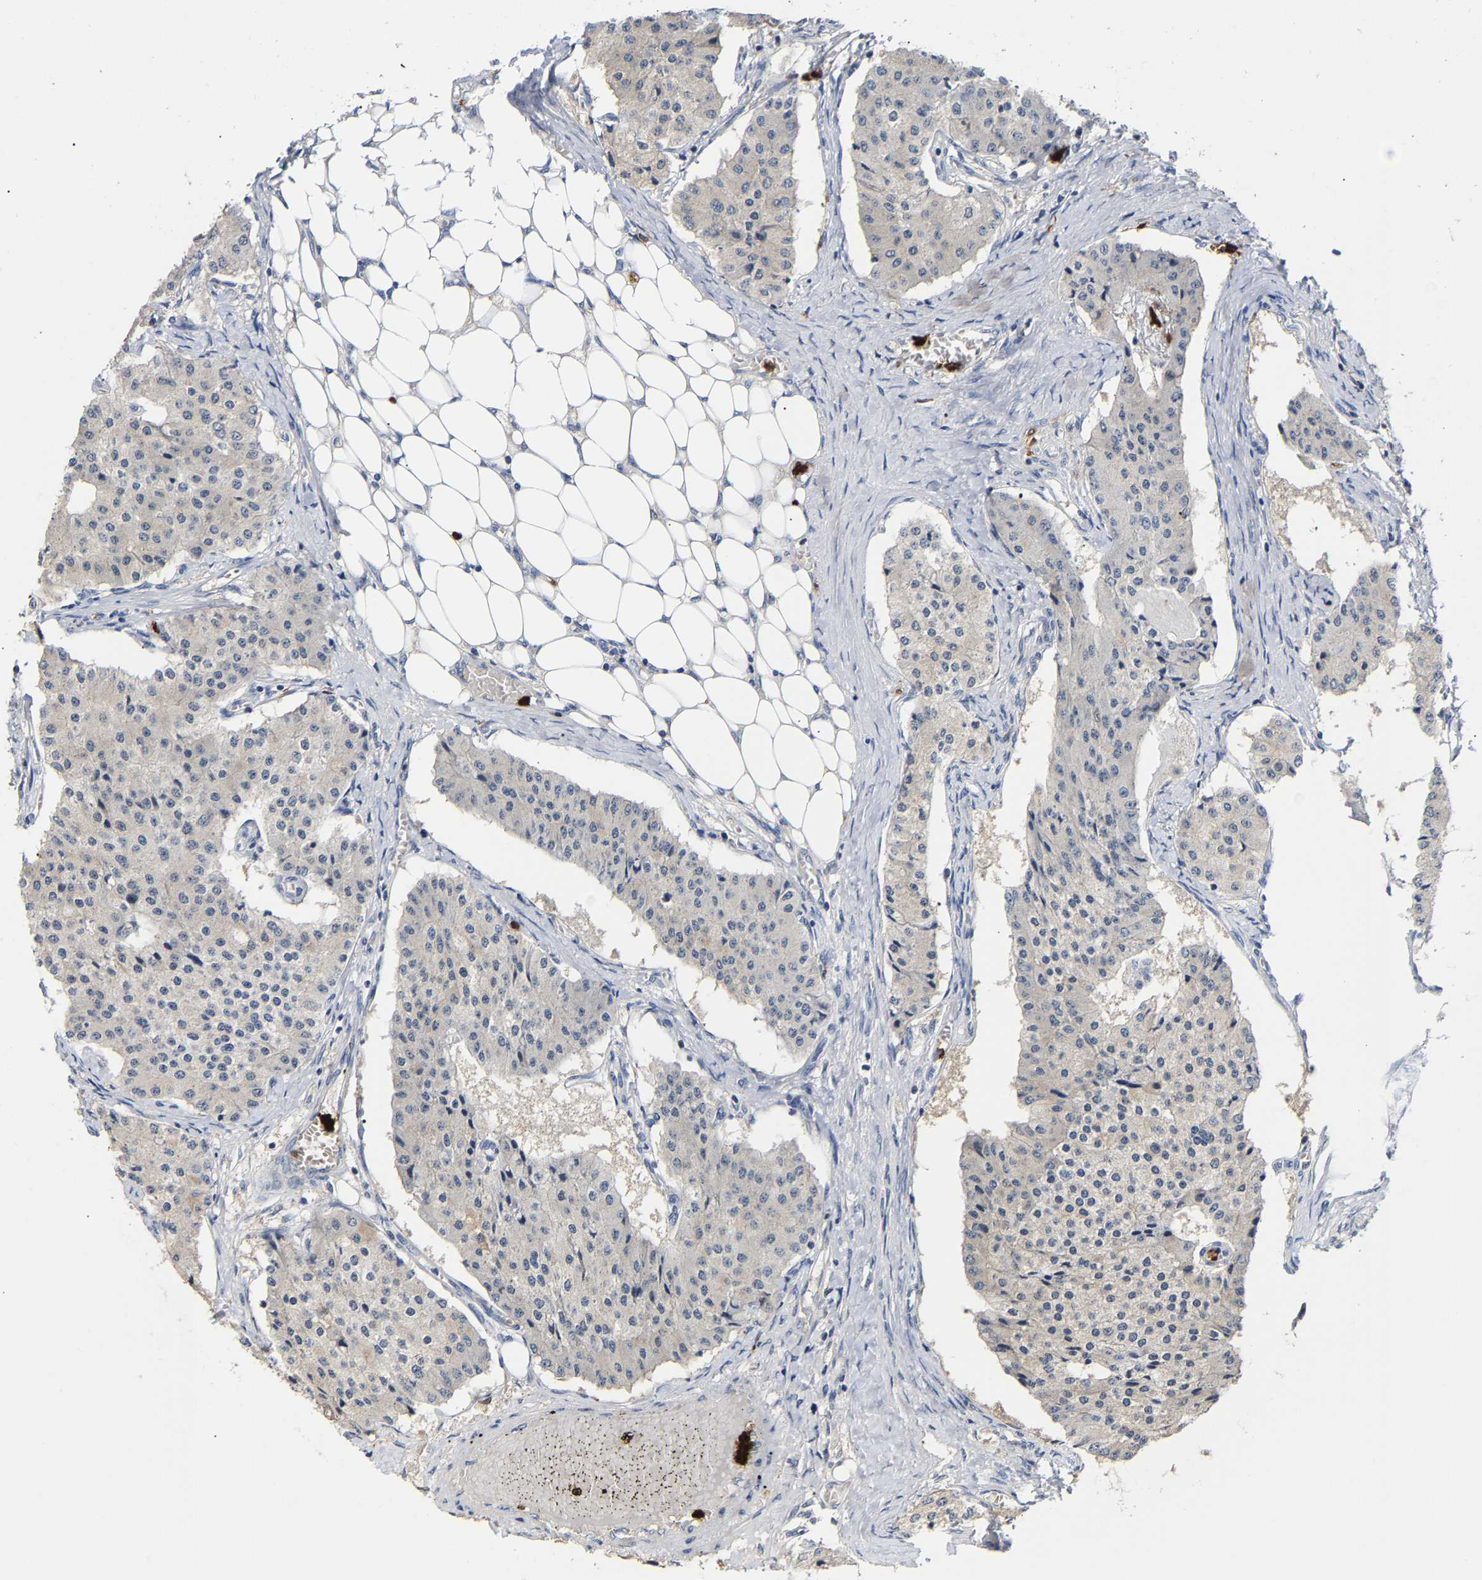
{"staining": {"intensity": "negative", "quantity": "none", "location": "none"}, "tissue": "carcinoid", "cell_type": "Tumor cells", "image_type": "cancer", "snomed": [{"axis": "morphology", "description": "Carcinoid, malignant, NOS"}, {"axis": "topography", "description": "Colon"}], "caption": "High magnification brightfield microscopy of carcinoid stained with DAB (brown) and counterstained with hematoxylin (blue): tumor cells show no significant positivity.", "gene": "TDRD7", "patient": {"sex": "female", "age": 52}}